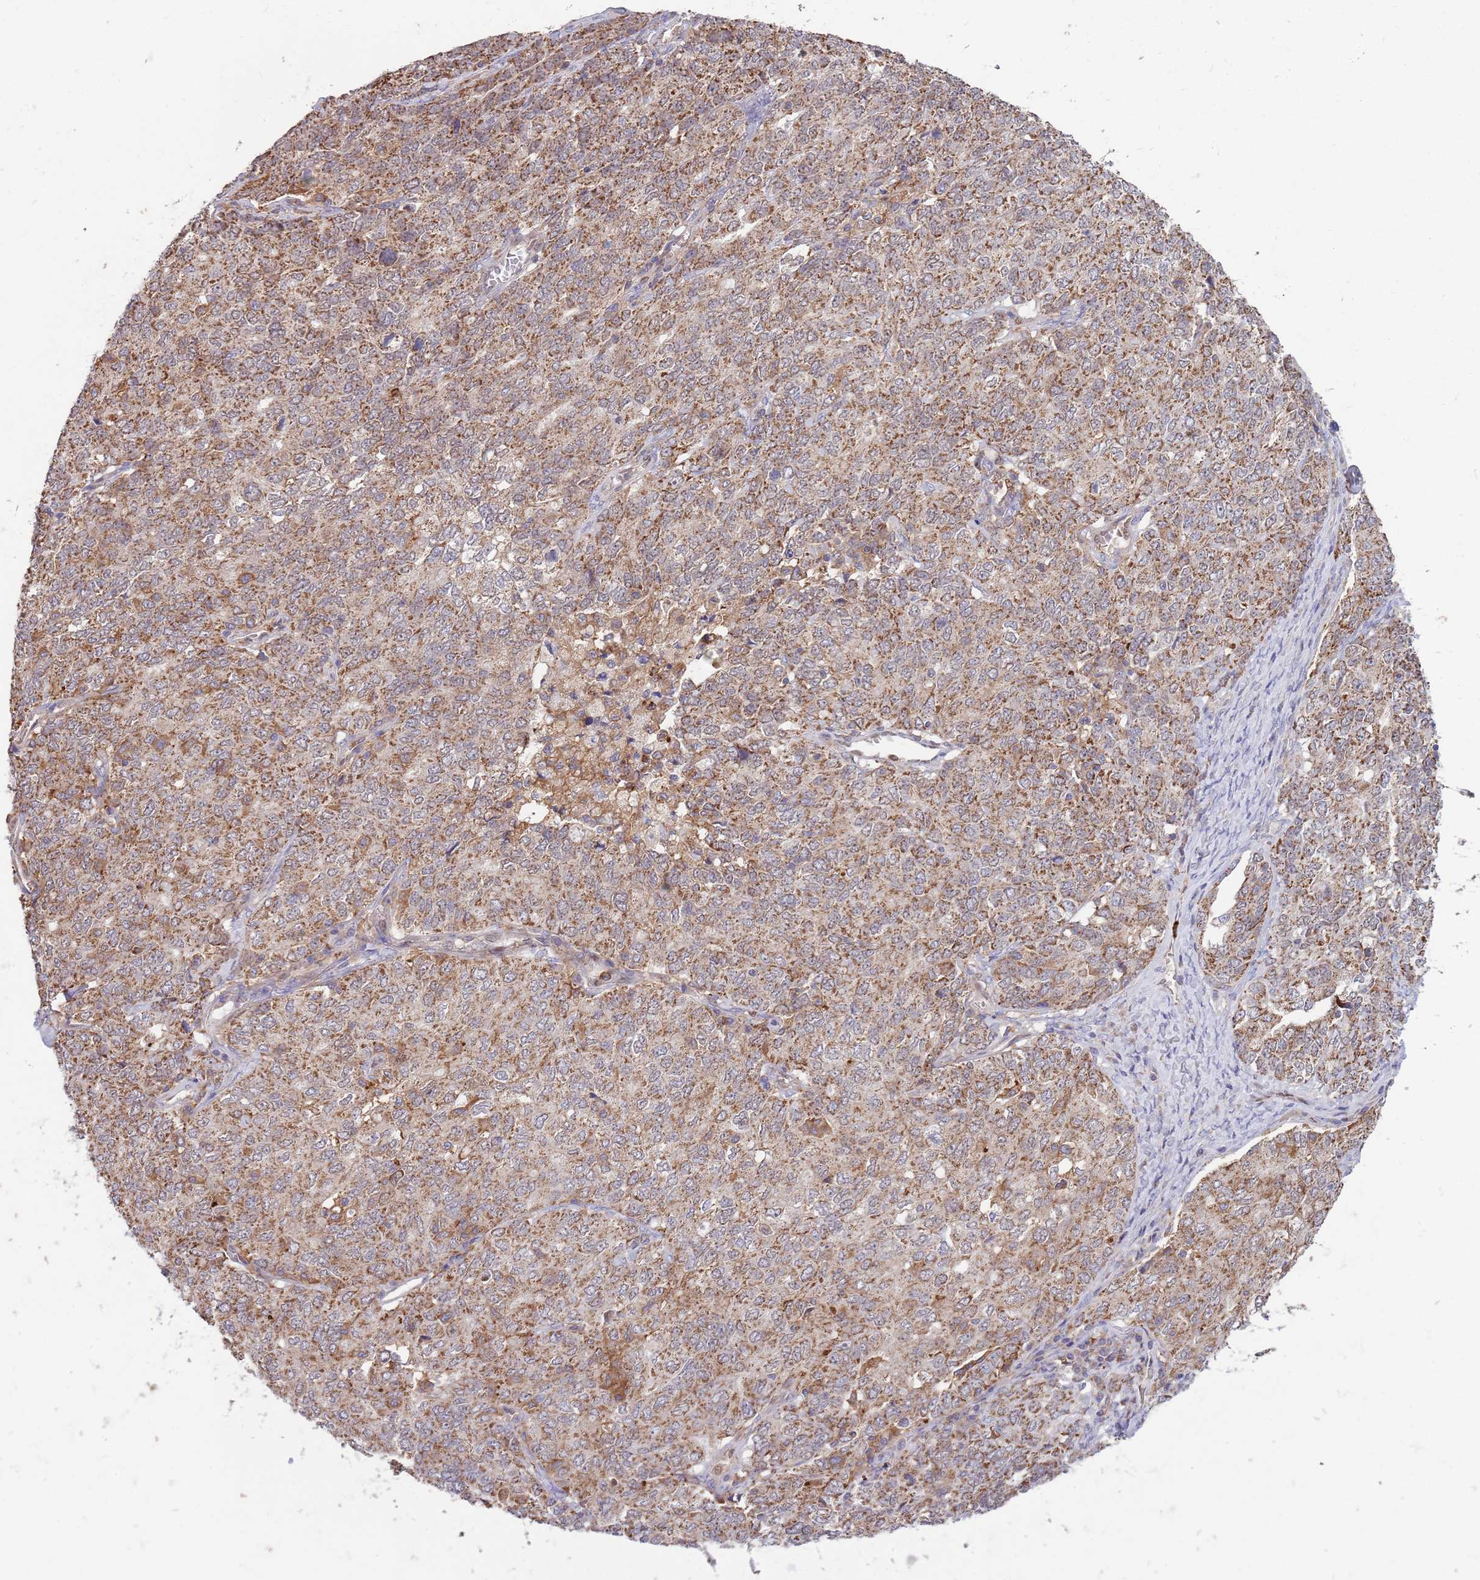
{"staining": {"intensity": "moderate", "quantity": ">75%", "location": "cytoplasmic/membranous"}, "tissue": "ovarian cancer", "cell_type": "Tumor cells", "image_type": "cancer", "snomed": [{"axis": "morphology", "description": "Carcinoma, endometroid"}, {"axis": "topography", "description": "Ovary"}], "caption": "Human ovarian cancer (endometroid carcinoma) stained with a protein marker demonstrates moderate staining in tumor cells.", "gene": "DDT", "patient": {"sex": "female", "age": 62}}